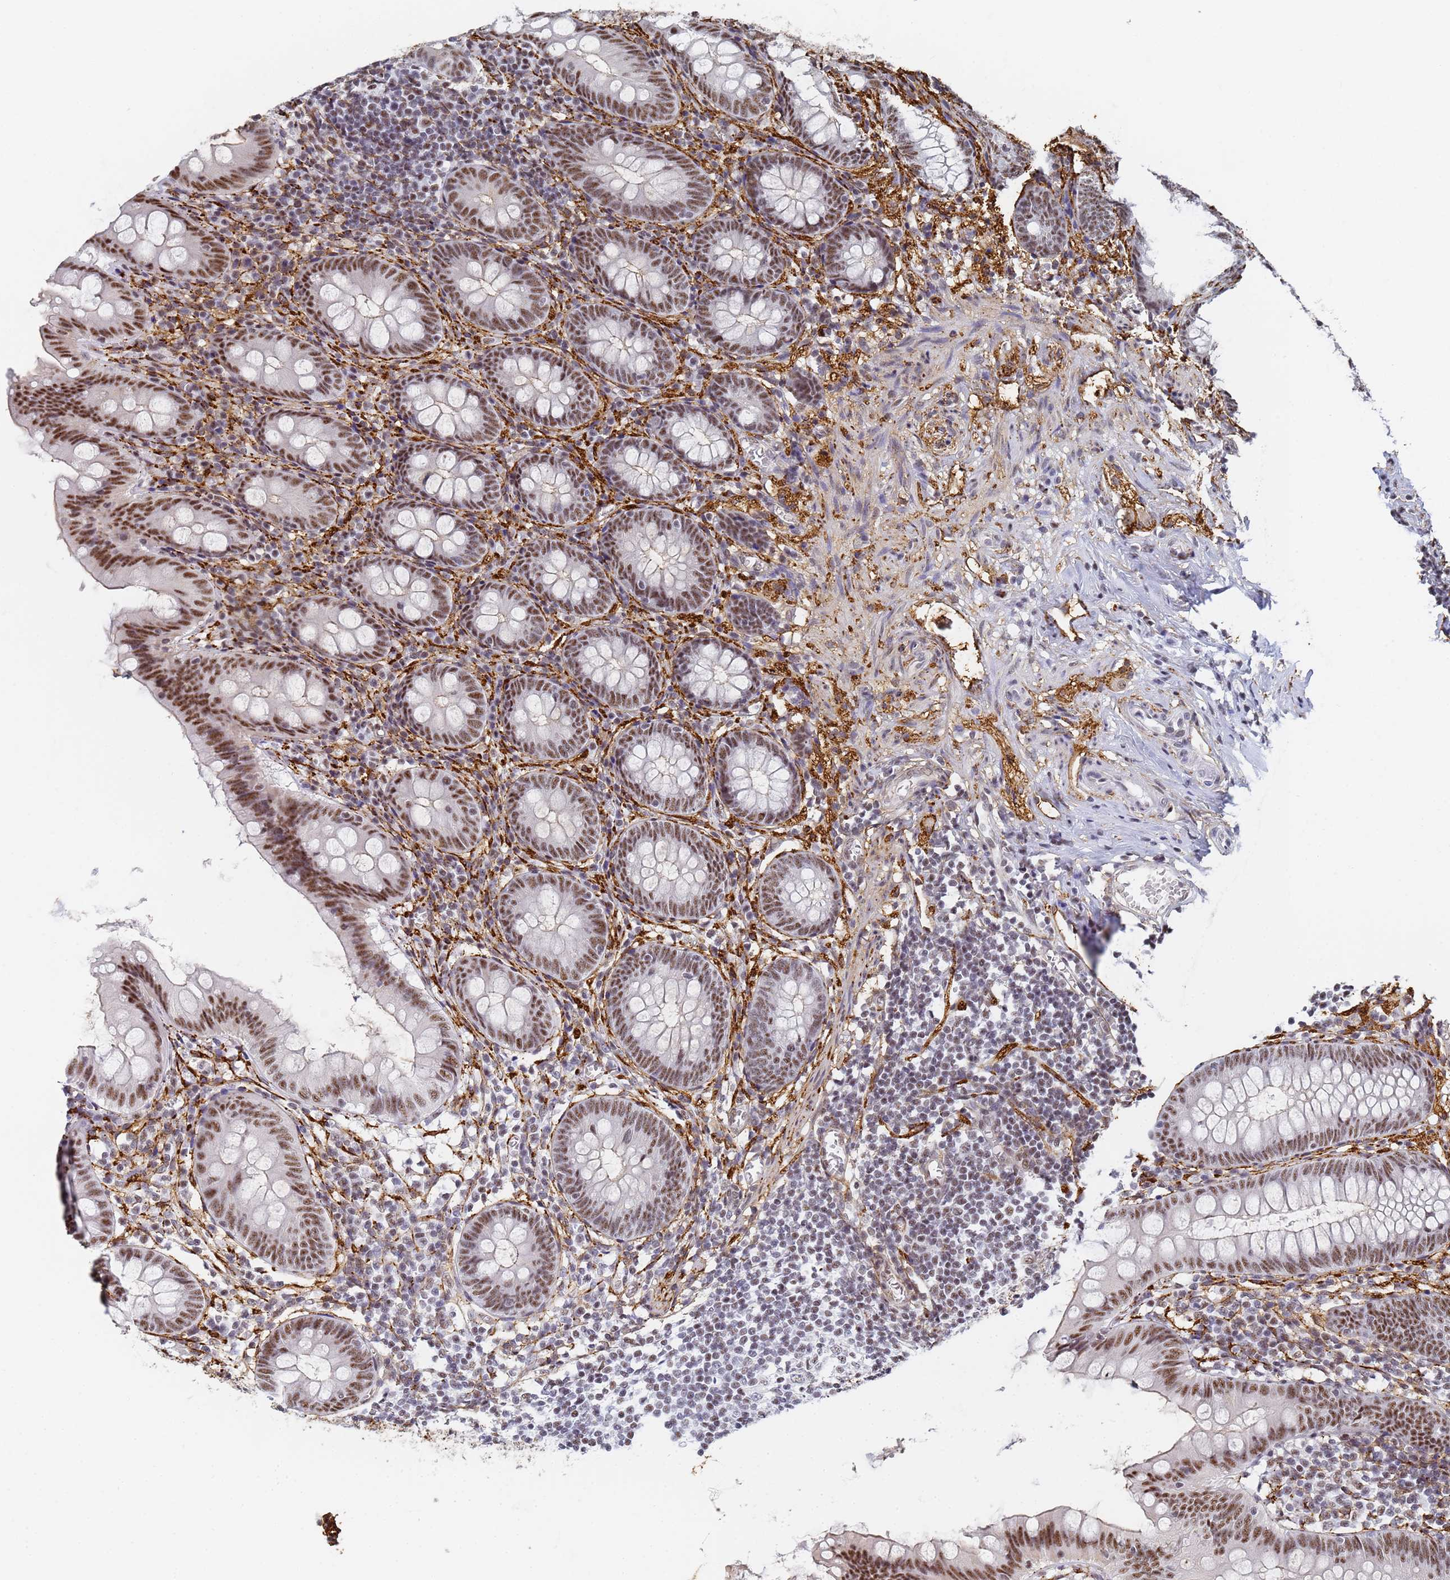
{"staining": {"intensity": "moderate", "quantity": ">75%", "location": "nuclear"}, "tissue": "appendix", "cell_type": "Glandular cells", "image_type": "normal", "snomed": [{"axis": "morphology", "description": "Normal tissue, NOS"}, {"axis": "topography", "description": "Appendix"}], "caption": "Appendix stained with a protein marker reveals moderate staining in glandular cells.", "gene": "PRRT4", "patient": {"sex": "female", "age": 51}}